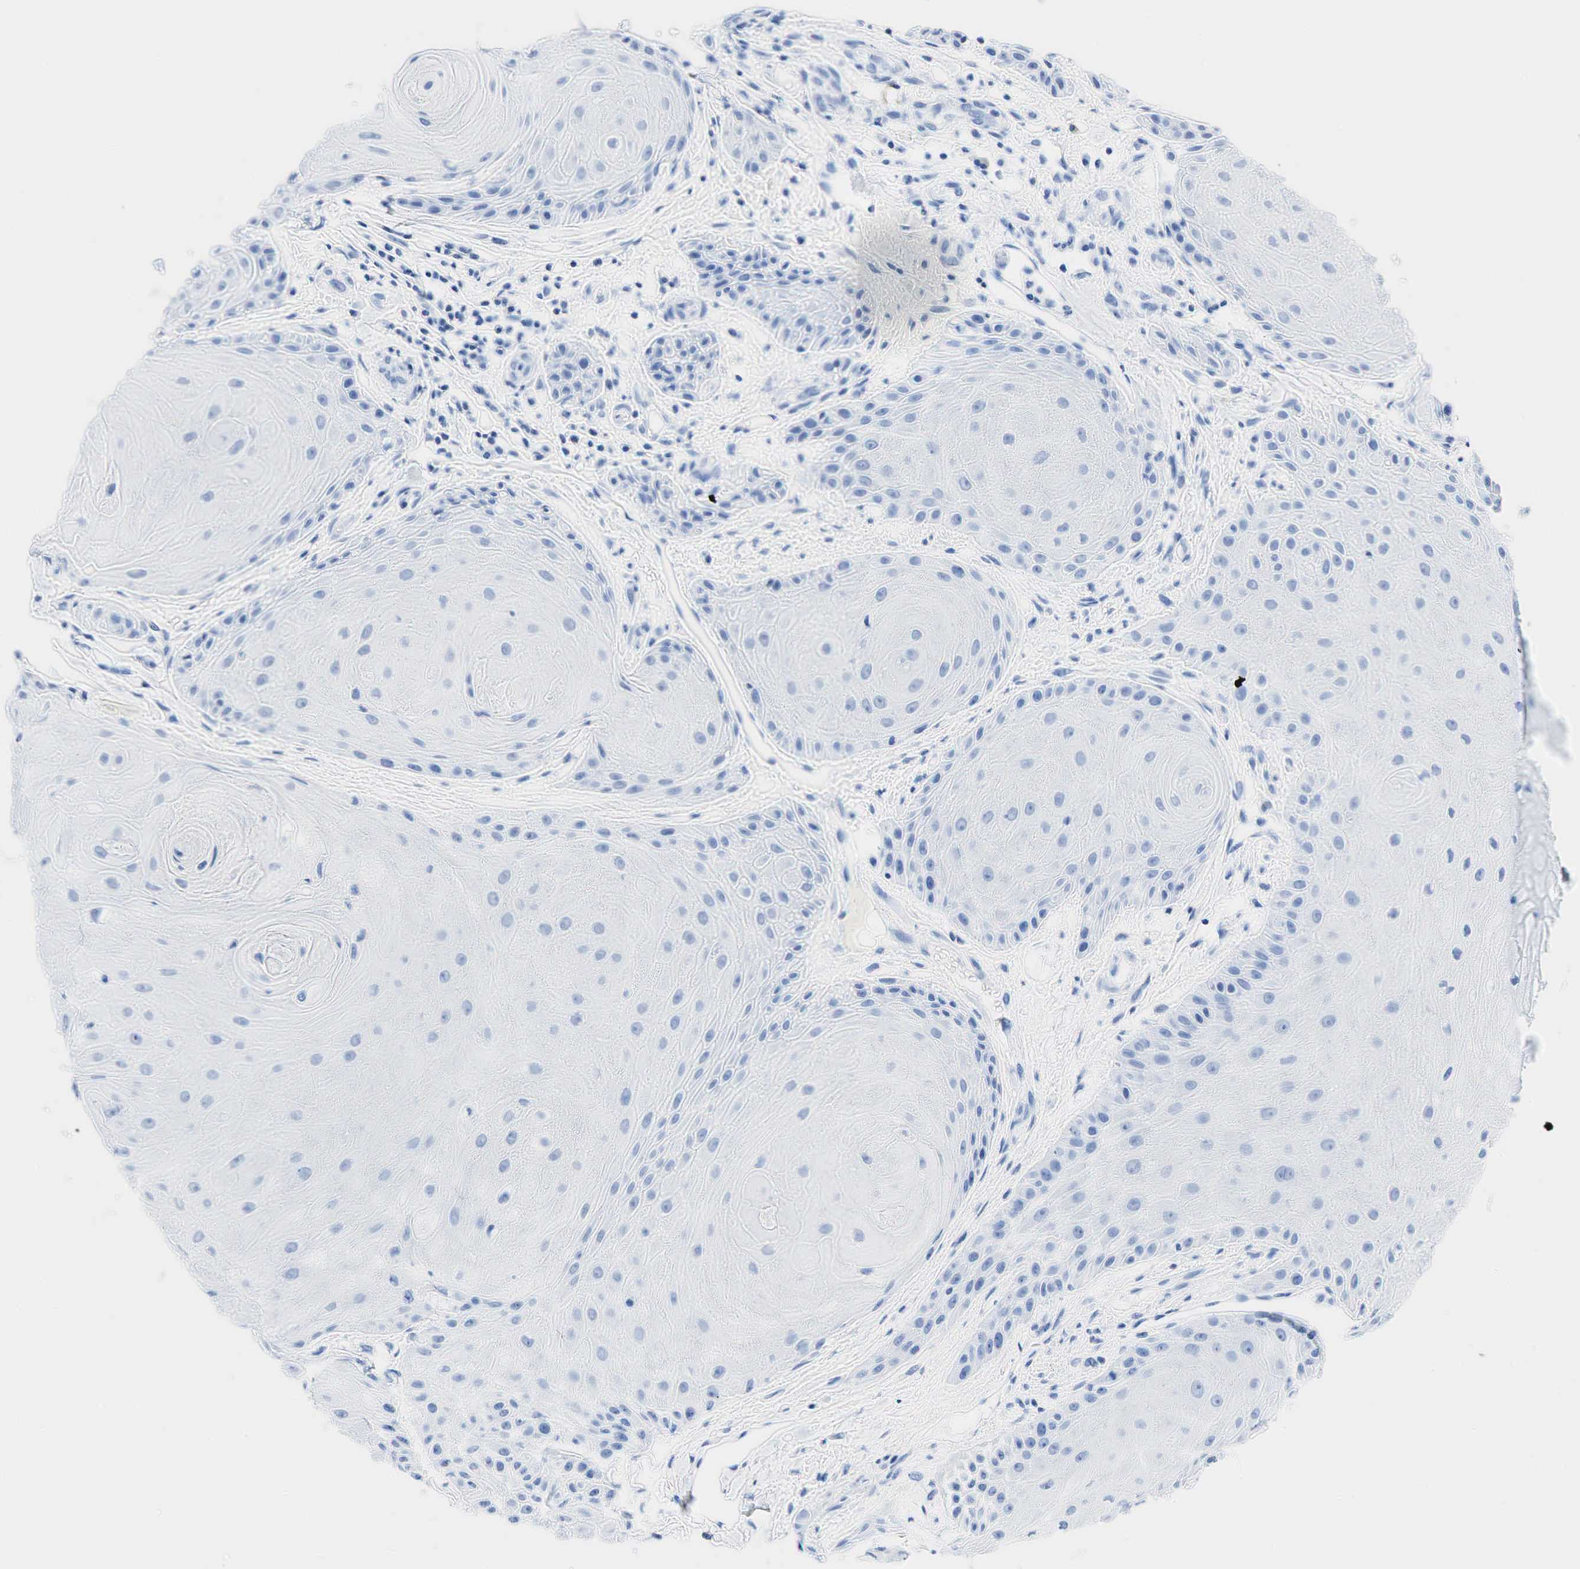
{"staining": {"intensity": "negative", "quantity": "none", "location": "none"}, "tissue": "skin cancer", "cell_type": "Tumor cells", "image_type": "cancer", "snomed": [{"axis": "morphology", "description": "Squamous cell carcinoma, NOS"}, {"axis": "topography", "description": "Skin"}], "caption": "Immunohistochemical staining of human skin squamous cell carcinoma shows no significant positivity in tumor cells.", "gene": "INHA", "patient": {"sex": "male", "age": 57}}